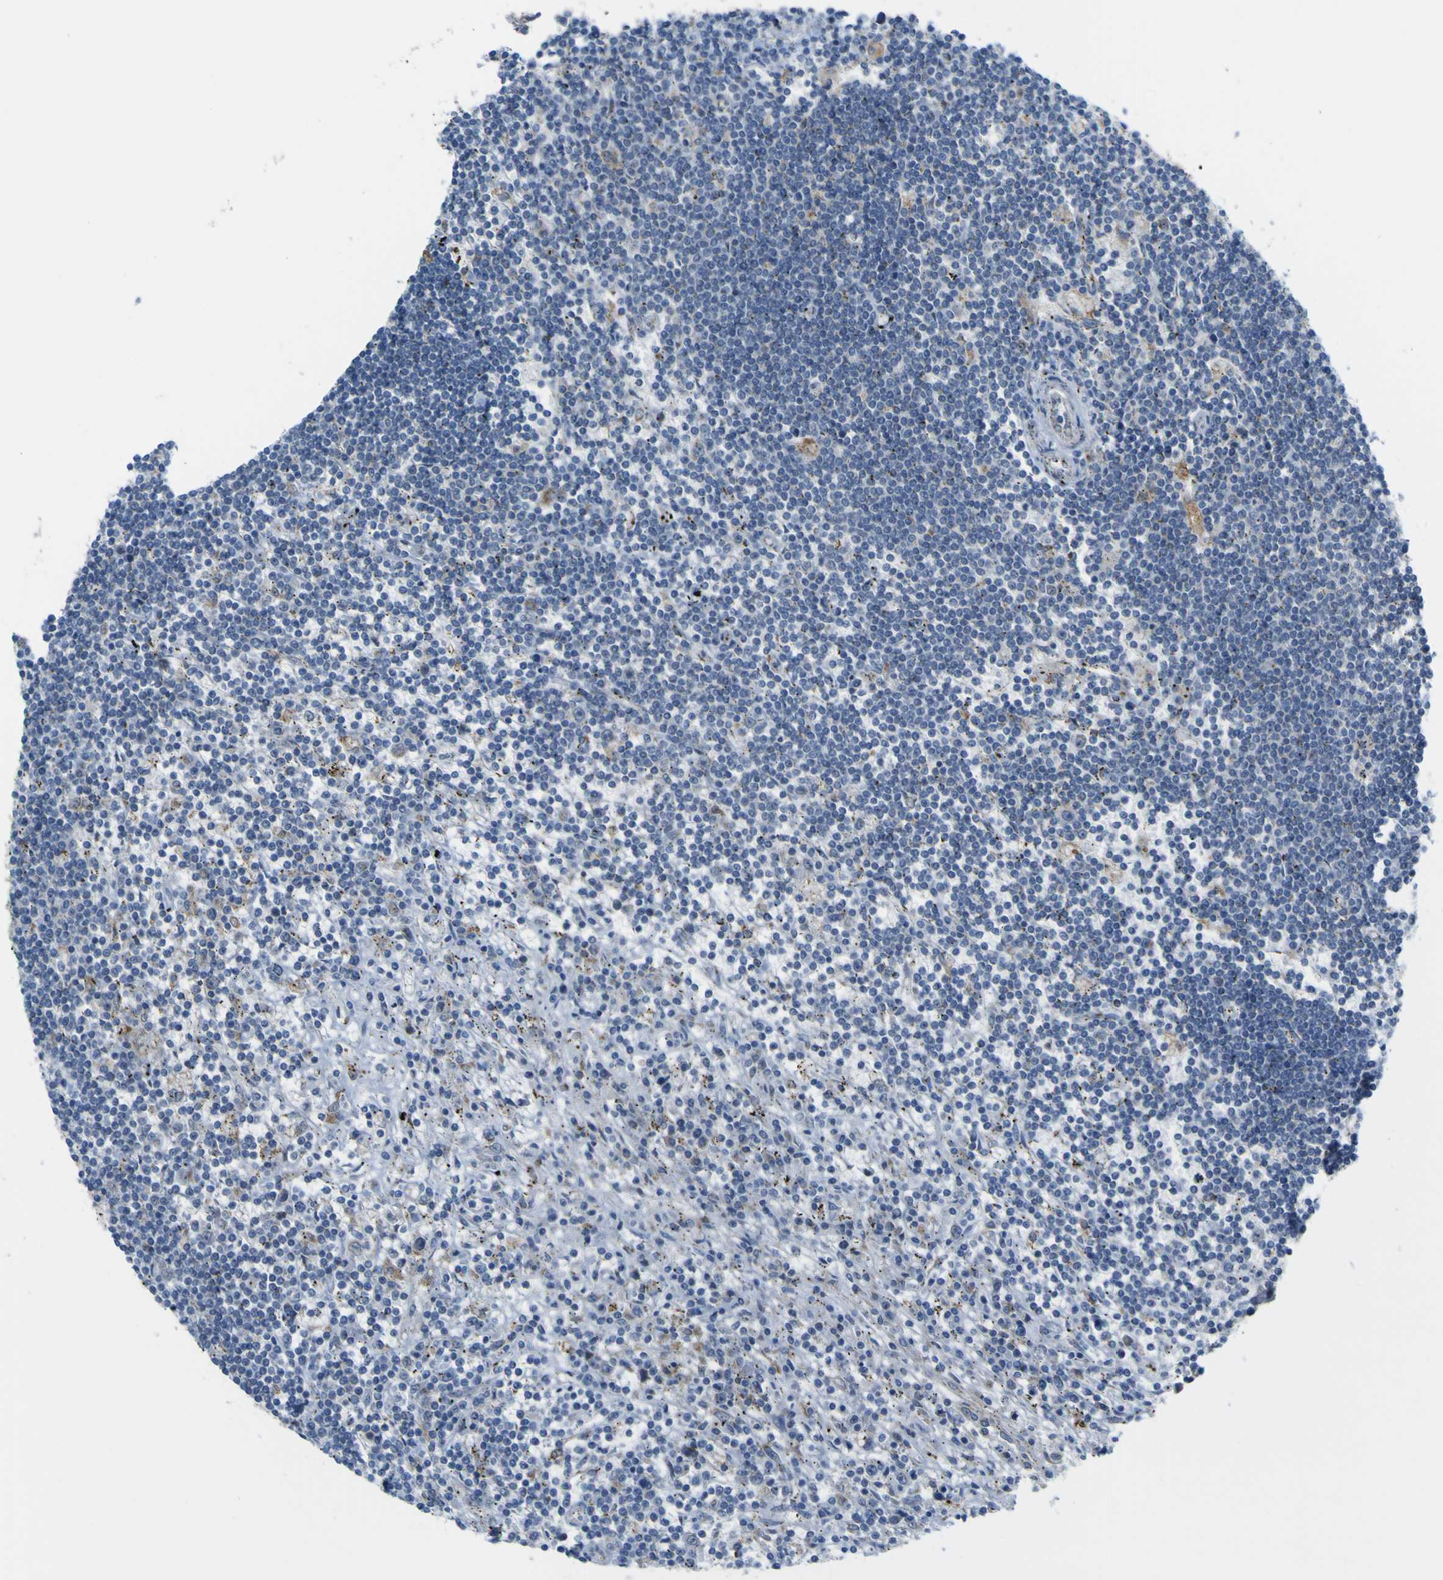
{"staining": {"intensity": "weak", "quantity": "<25%", "location": "cytoplasmic/membranous"}, "tissue": "lymphoma", "cell_type": "Tumor cells", "image_type": "cancer", "snomed": [{"axis": "morphology", "description": "Malignant lymphoma, non-Hodgkin's type, Low grade"}, {"axis": "topography", "description": "Spleen"}], "caption": "An image of lymphoma stained for a protein reveals no brown staining in tumor cells. (DAB (3,3'-diaminobenzidine) immunohistochemistry (IHC) visualized using brightfield microscopy, high magnification).", "gene": "ACBD5", "patient": {"sex": "male", "age": 76}}